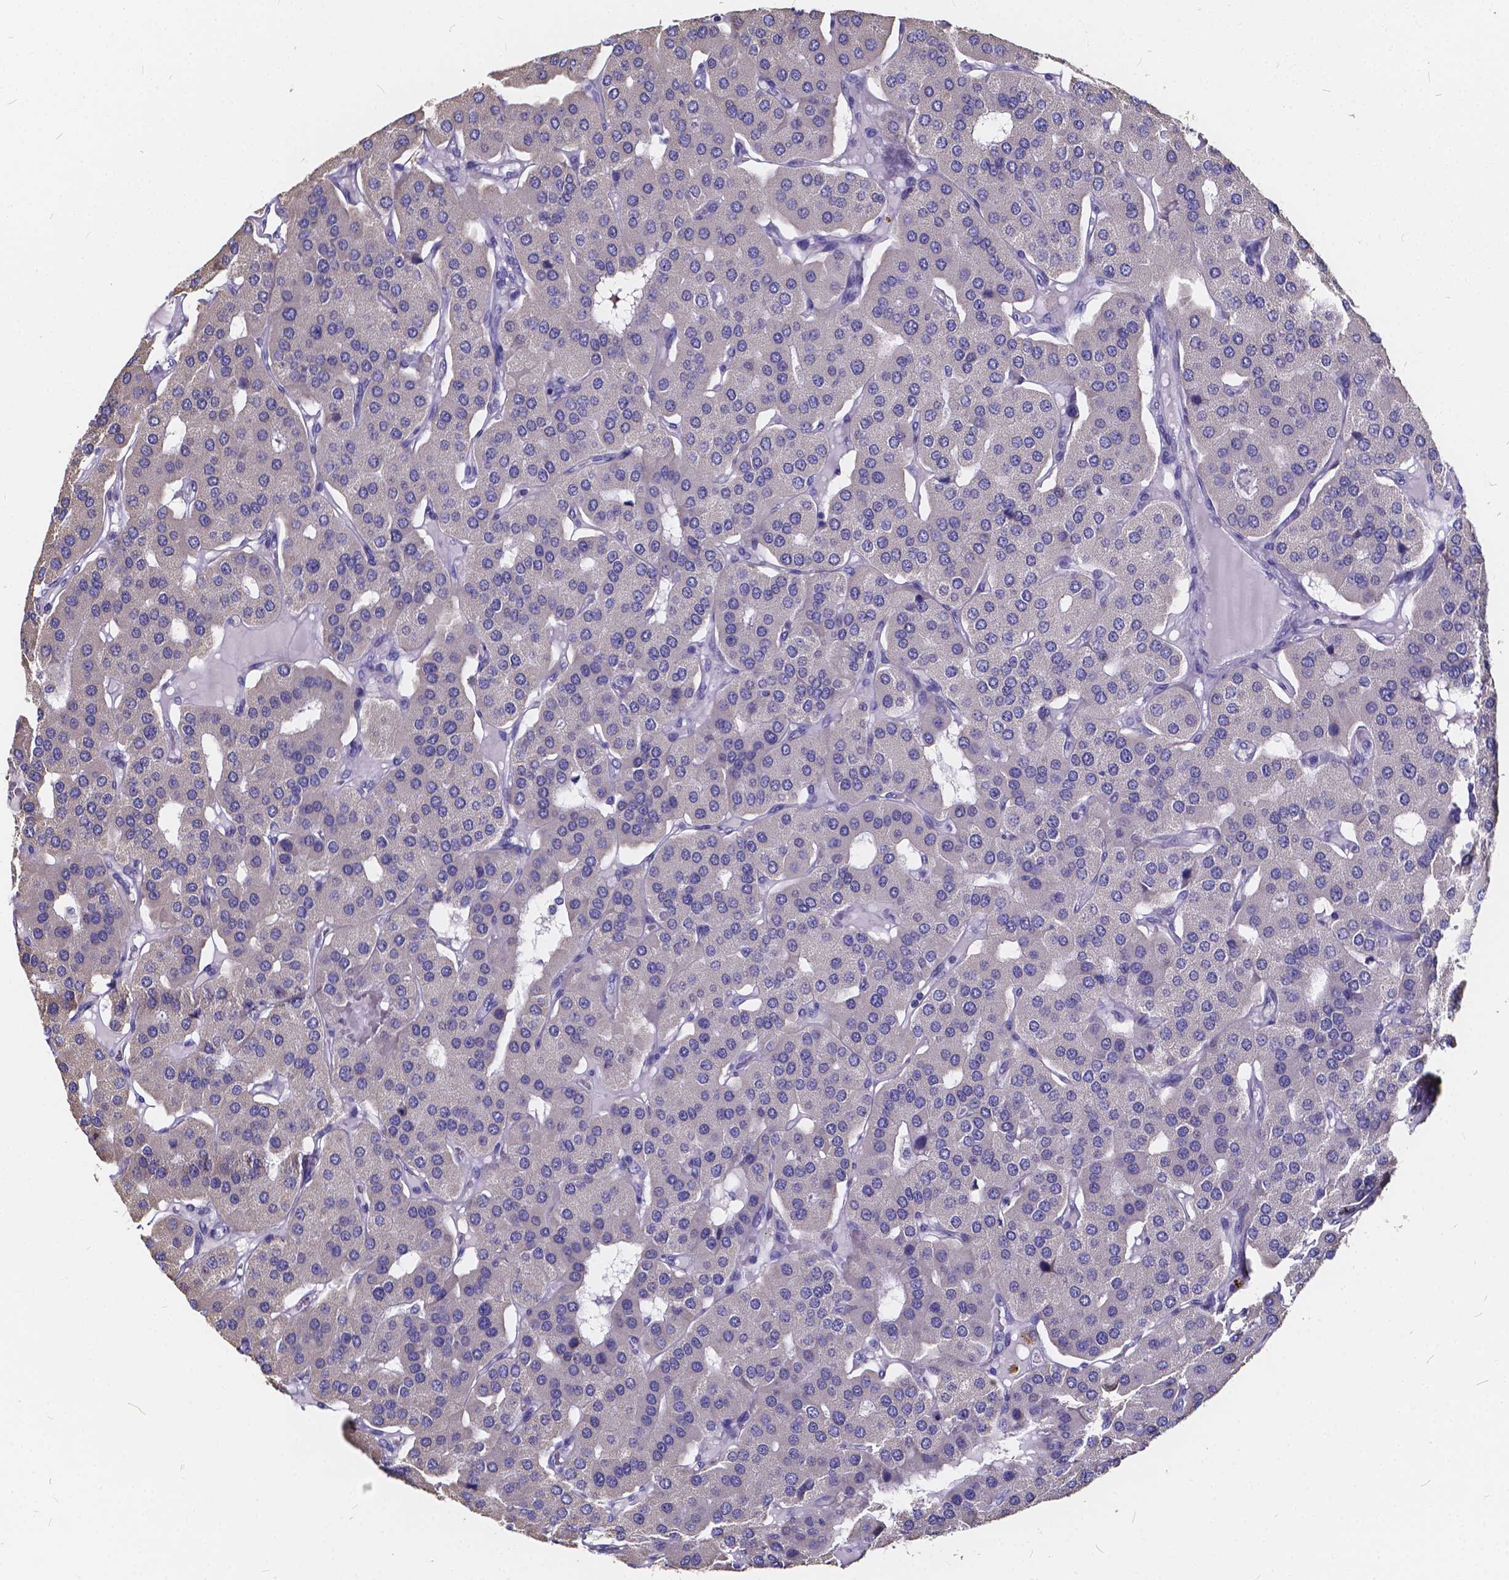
{"staining": {"intensity": "negative", "quantity": "none", "location": "none"}, "tissue": "parathyroid gland", "cell_type": "Glandular cells", "image_type": "normal", "snomed": [{"axis": "morphology", "description": "Normal tissue, NOS"}, {"axis": "morphology", "description": "Adenoma, NOS"}, {"axis": "topography", "description": "Parathyroid gland"}], "caption": "Immunohistochemical staining of unremarkable parathyroid gland exhibits no significant staining in glandular cells.", "gene": "SPEF2", "patient": {"sex": "female", "age": 86}}